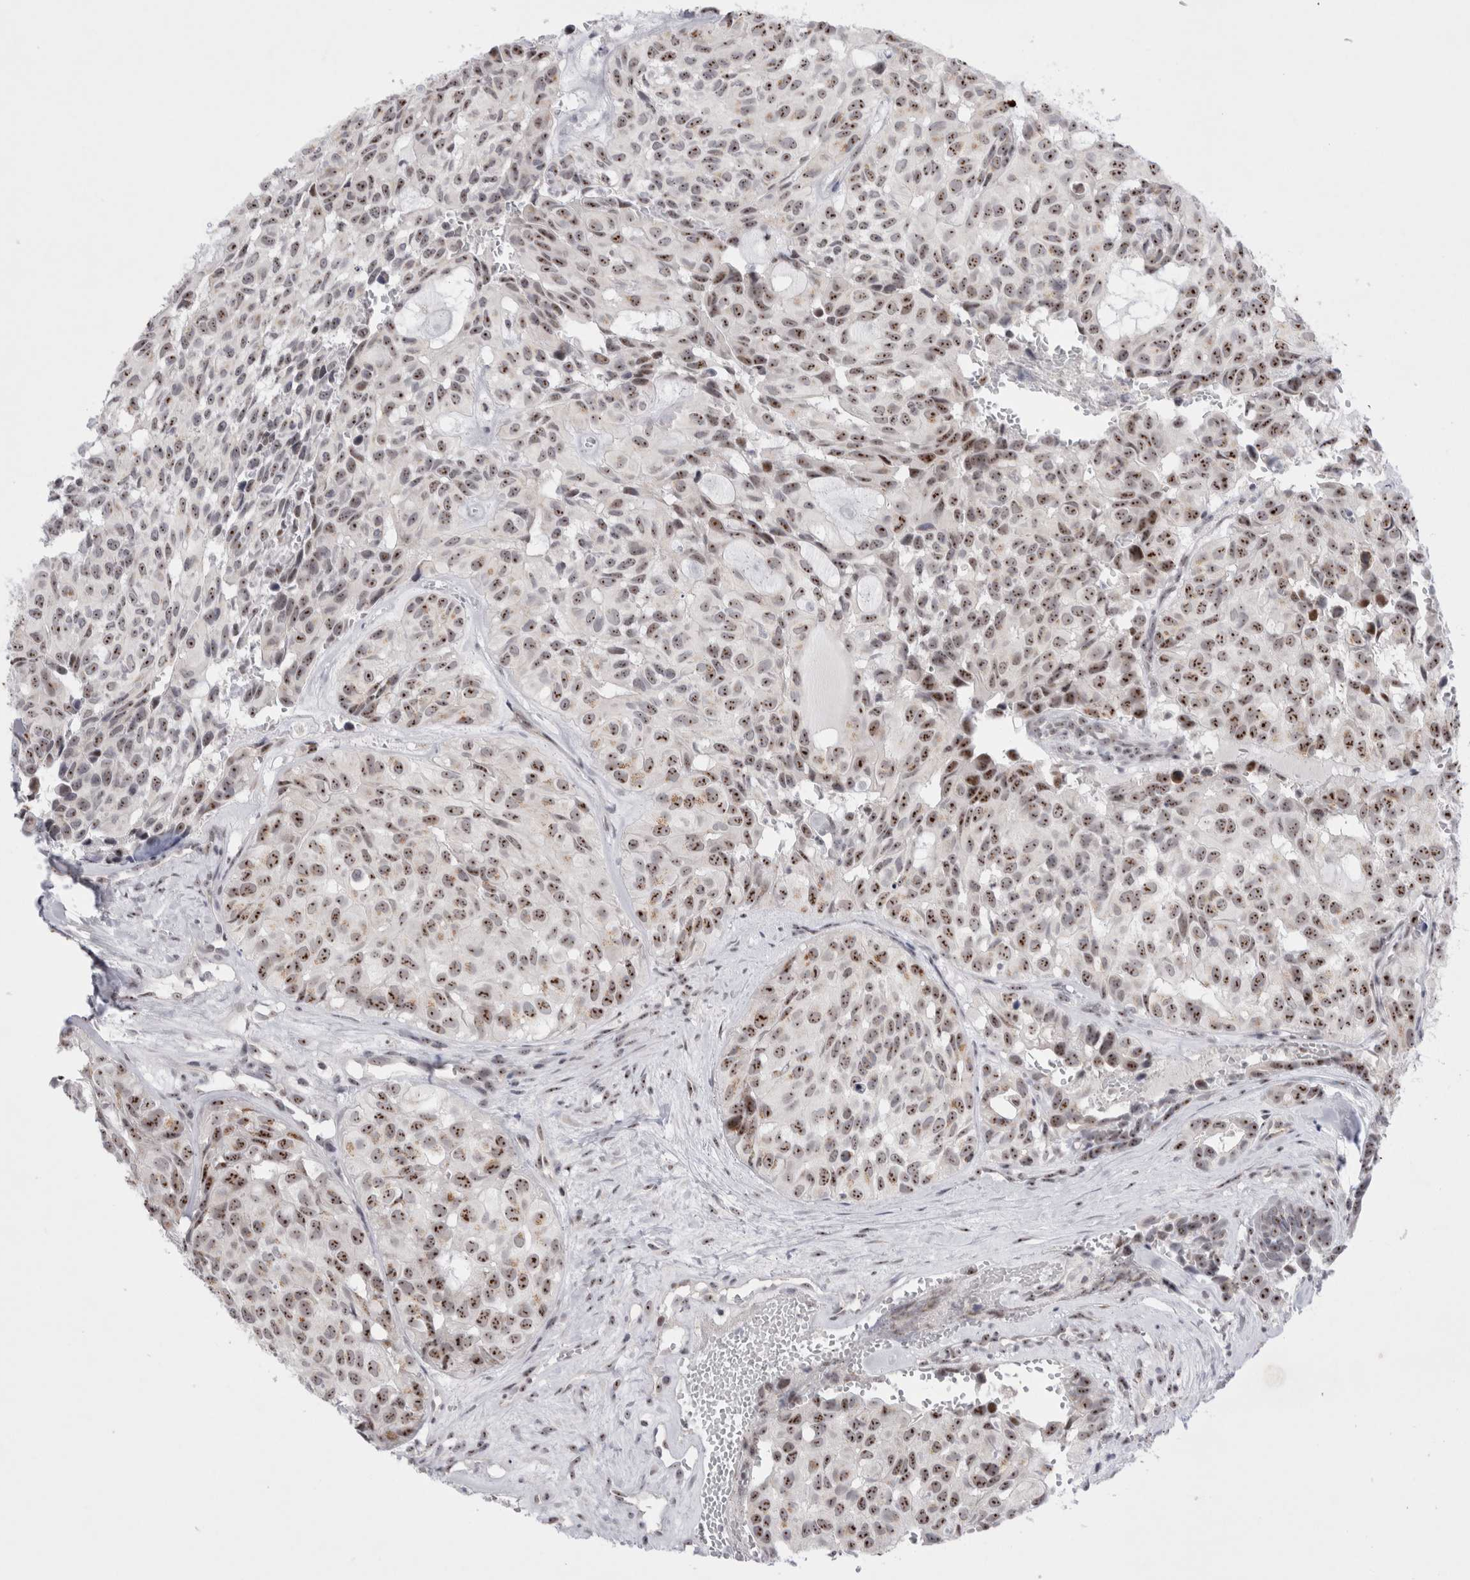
{"staining": {"intensity": "moderate", "quantity": ">75%", "location": "nuclear"}, "tissue": "head and neck cancer", "cell_type": "Tumor cells", "image_type": "cancer", "snomed": [{"axis": "morphology", "description": "Adenocarcinoma, NOS"}, {"axis": "topography", "description": "Salivary gland, NOS"}, {"axis": "topography", "description": "Head-Neck"}], "caption": "About >75% of tumor cells in adenocarcinoma (head and neck) display moderate nuclear protein expression as visualized by brown immunohistochemical staining.", "gene": "CERS5", "patient": {"sex": "female", "age": 76}}